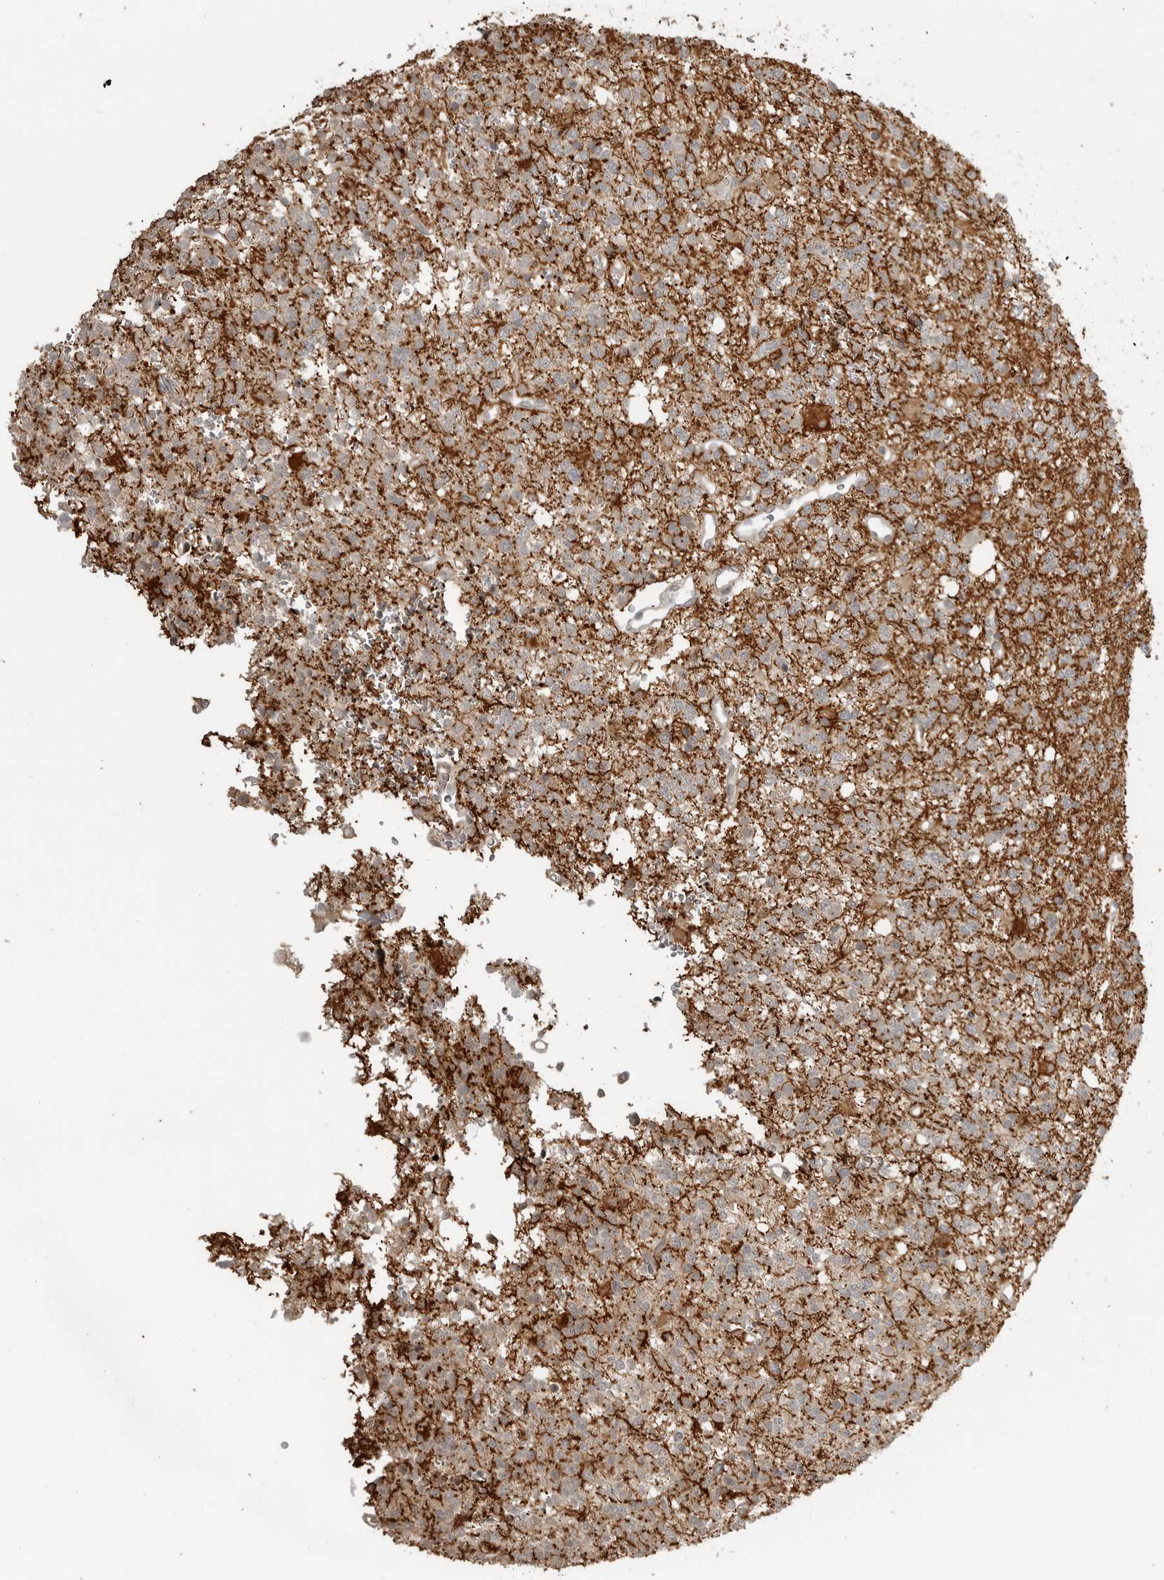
{"staining": {"intensity": "weak", "quantity": ">75%", "location": "cytoplasmic/membranous"}, "tissue": "glioma", "cell_type": "Tumor cells", "image_type": "cancer", "snomed": [{"axis": "morphology", "description": "Glioma, malignant, High grade"}, {"axis": "topography", "description": "Brain"}], "caption": "This image demonstrates immunohistochemistry staining of human high-grade glioma (malignant), with low weak cytoplasmic/membranous expression in approximately >75% of tumor cells.", "gene": "SMG8", "patient": {"sex": "female", "age": 62}}